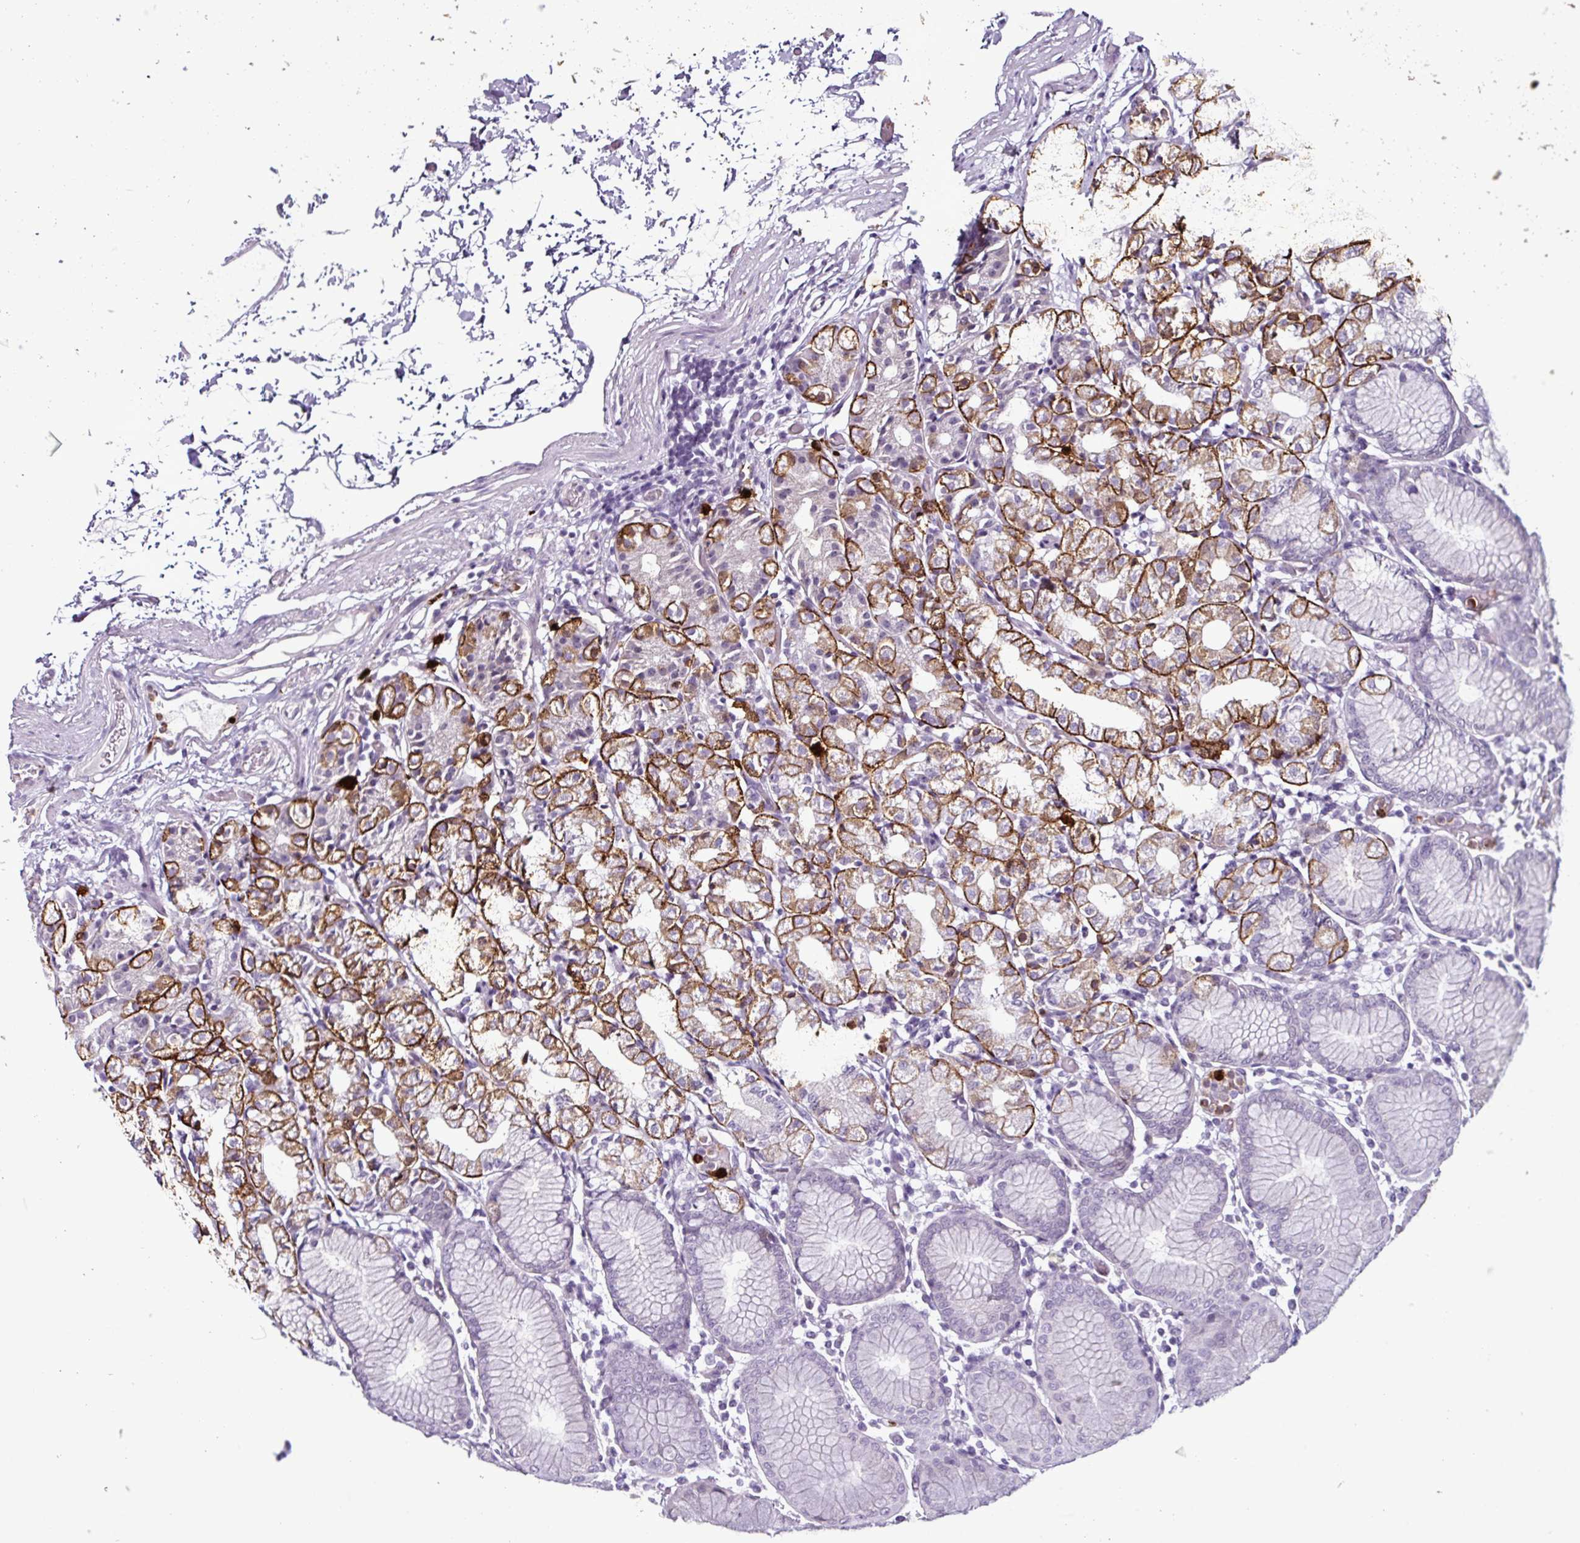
{"staining": {"intensity": "strong", "quantity": "<25%", "location": "cytoplasmic/membranous"}, "tissue": "stomach", "cell_type": "Glandular cells", "image_type": "normal", "snomed": [{"axis": "morphology", "description": "Normal tissue, NOS"}, {"axis": "topography", "description": "Stomach"}], "caption": "Immunohistochemical staining of normal stomach exhibits strong cytoplasmic/membranous protein expression in about <25% of glandular cells.", "gene": "TMEM178A", "patient": {"sex": "female", "age": 57}}